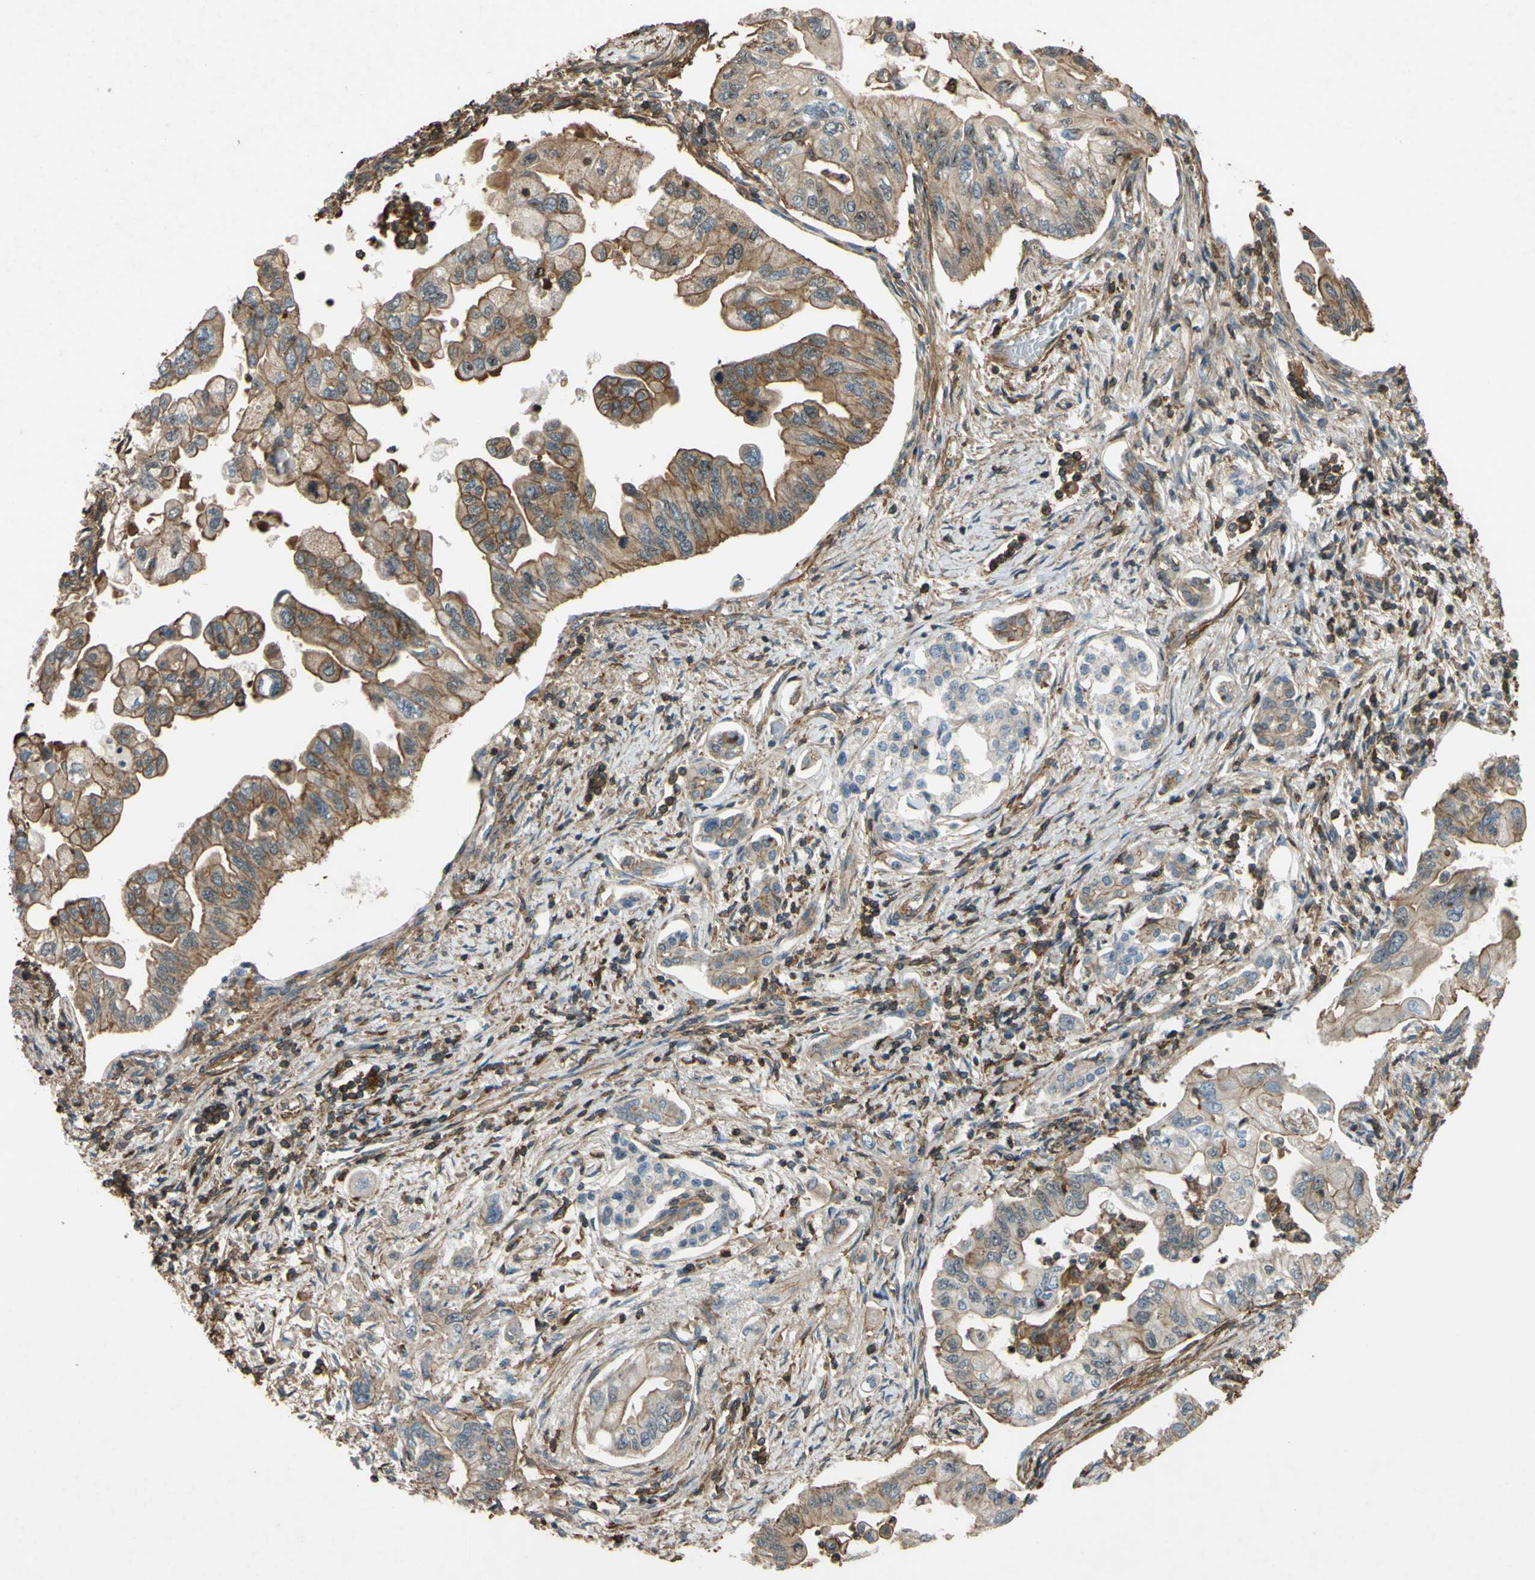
{"staining": {"intensity": "moderate", "quantity": ">75%", "location": "cytoplasmic/membranous"}, "tissue": "pancreatic cancer", "cell_type": "Tumor cells", "image_type": "cancer", "snomed": [{"axis": "morphology", "description": "Normal tissue, NOS"}, {"axis": "topography", "description": "Pancreas"}], "caption": "Pancreatic cancer stained with DAB immunohistochemistry (IHC) displays medium levels of moderate cytoplasmic/membranous positivity in about >75% of tumor cells.", "gene": "ADD3", "patient": {"sex": "male", "age": 42}}